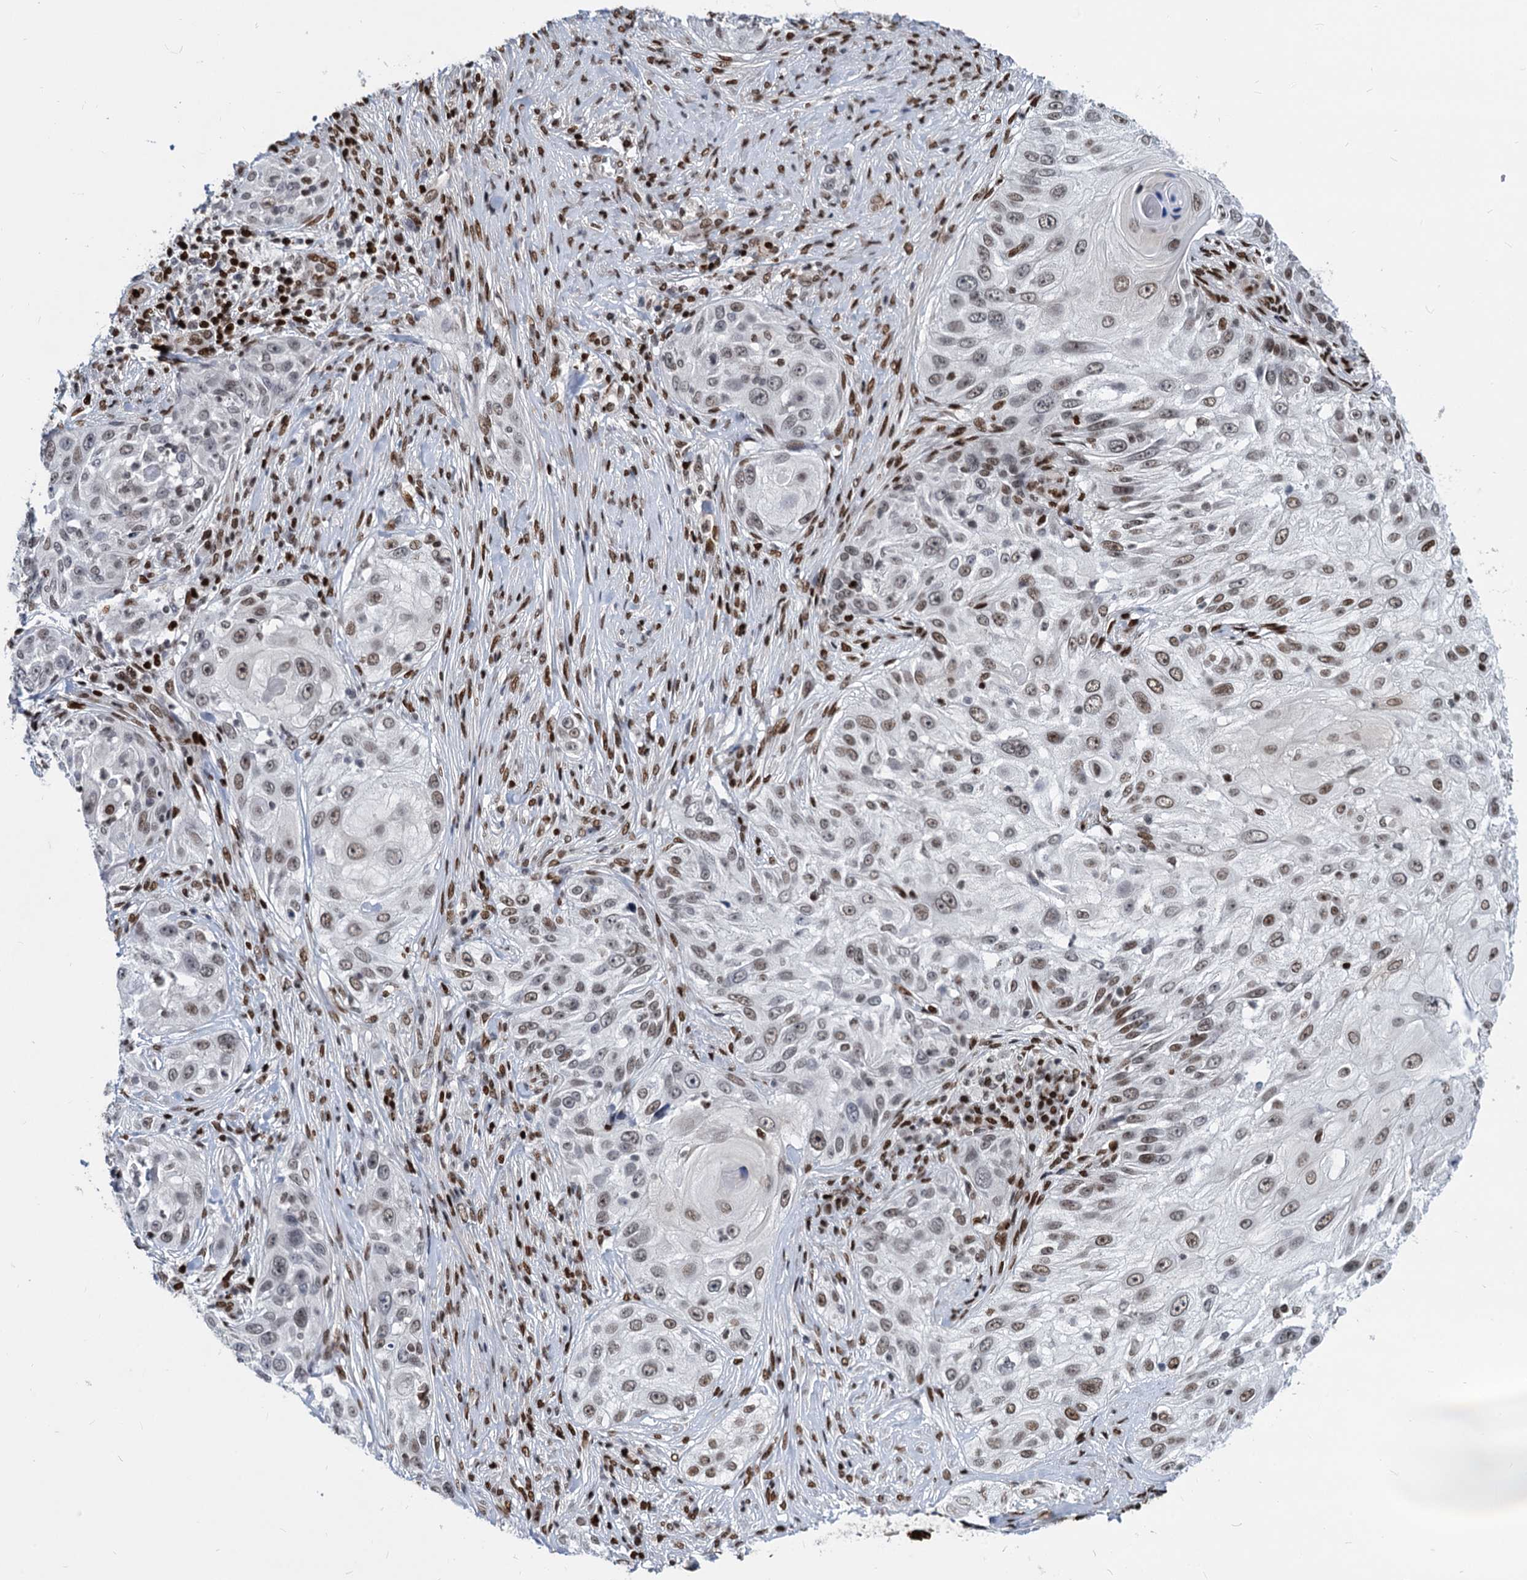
{"staining": {"intensity": "moderate", "quantity": "25%-75%", "location": "nuclear"}, "tissue": "skin cancer", "cell_type": "Tumor cells", "image_type": "cancer", "snomed": [{"axis": "morphology", "description": "Squamous cell carcinoma, NOS"}, {"axis": "topography", "description": "Skin"}], "caption": "Human skin squamous cell carcinoma stained with a protein marker shows moderate staining in tumor cells.", "gene": "MECP2", "patient": {"sex": "female", "age": 44}}